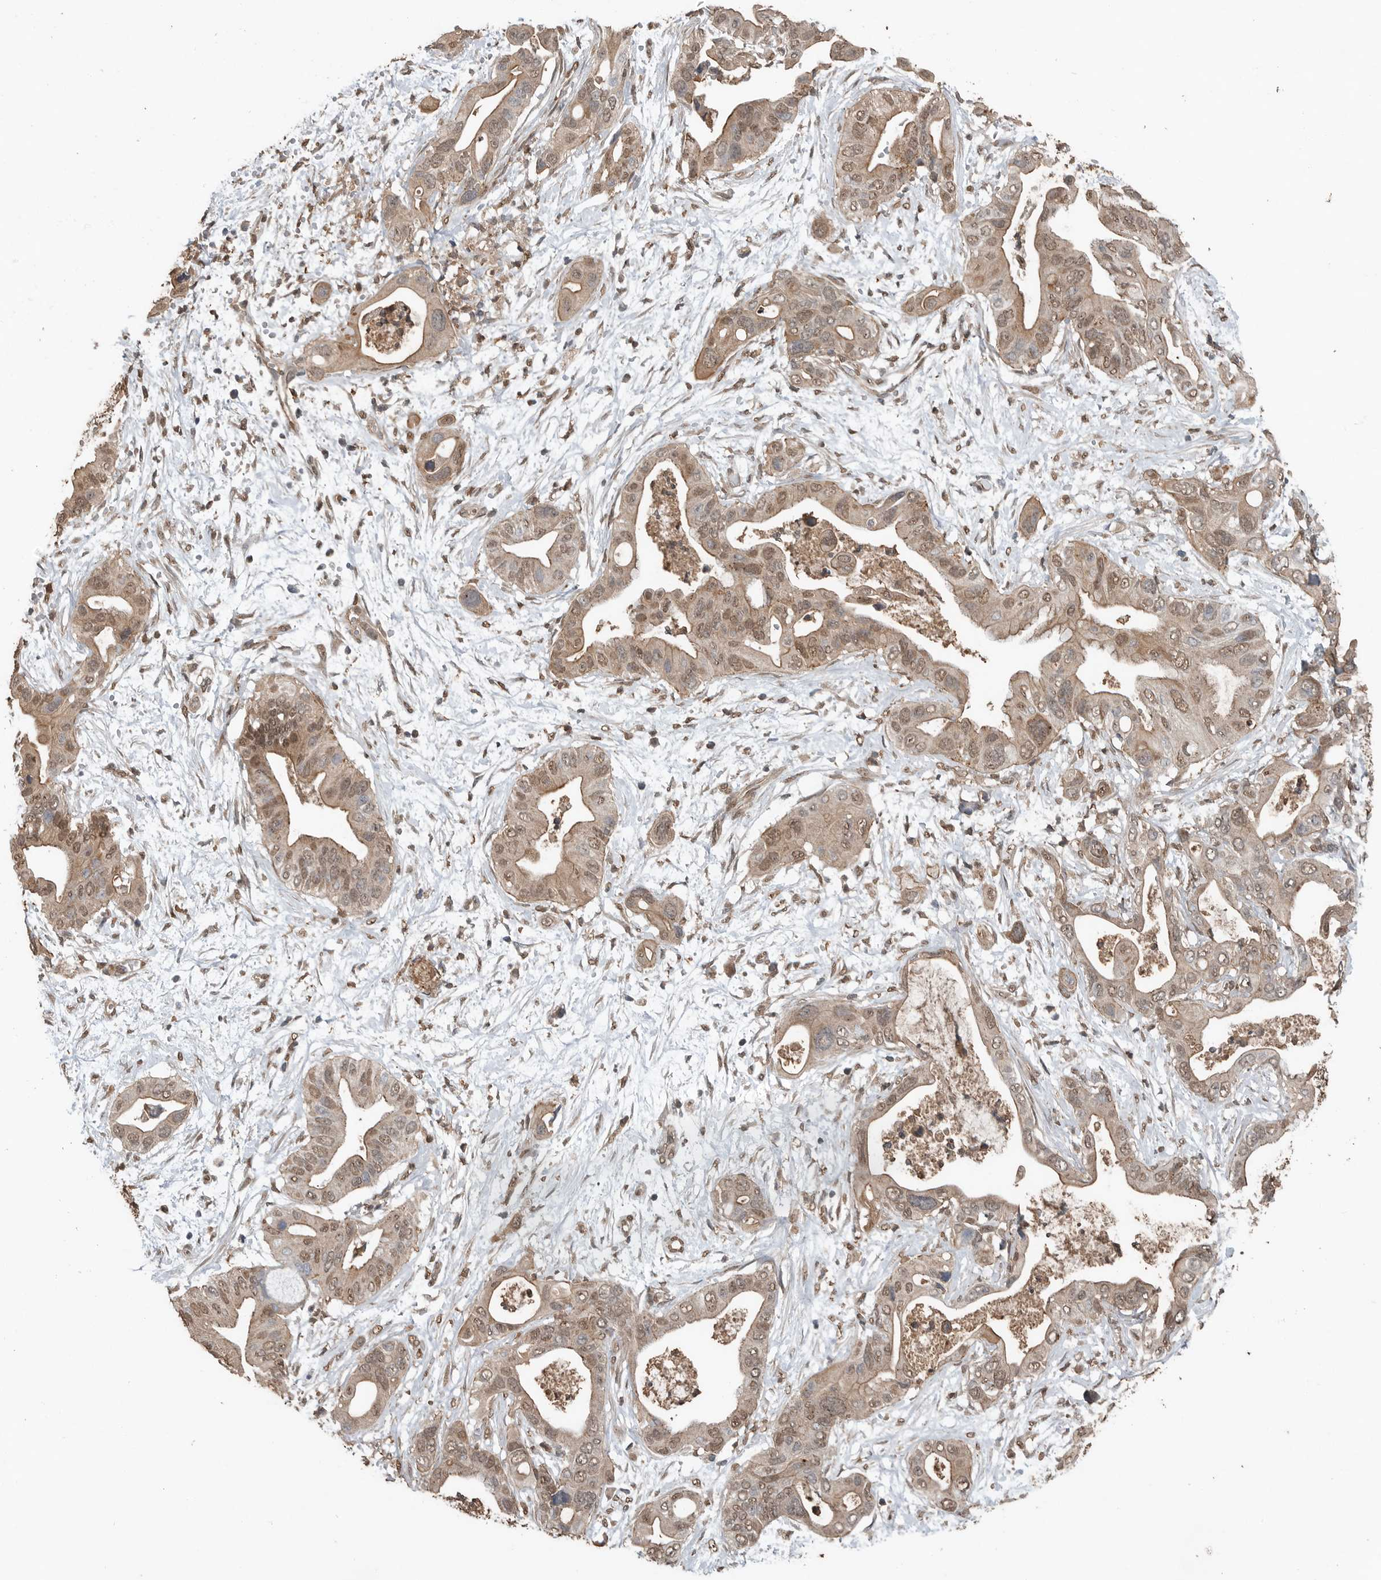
{"staining": {"intensity": "weak", "quantity": ">75%", "location": "cytoplasmic/membranous,nuclear"}, "tissue": "pancreatic cancer", "cell_type": "Tumor cells", "image_type": "cancer", "snomed": [{"axis": "morphology", "description": "Adenocarcinoma, NOS"}, {"axis": "topography", "description": "Pancreas"}], "caption": "Brown immunohistochemical staining in pancreatic cancer (adenocarcinoma) demonstrates weak cytoplasmic/membranous and nuclear positivity in about >75% of tumor cells. (DAB = brown stain, brightfield microscopy at high magnification).", "gene": "BLZF1", "patient": {"sex": "male", "age": 66}}